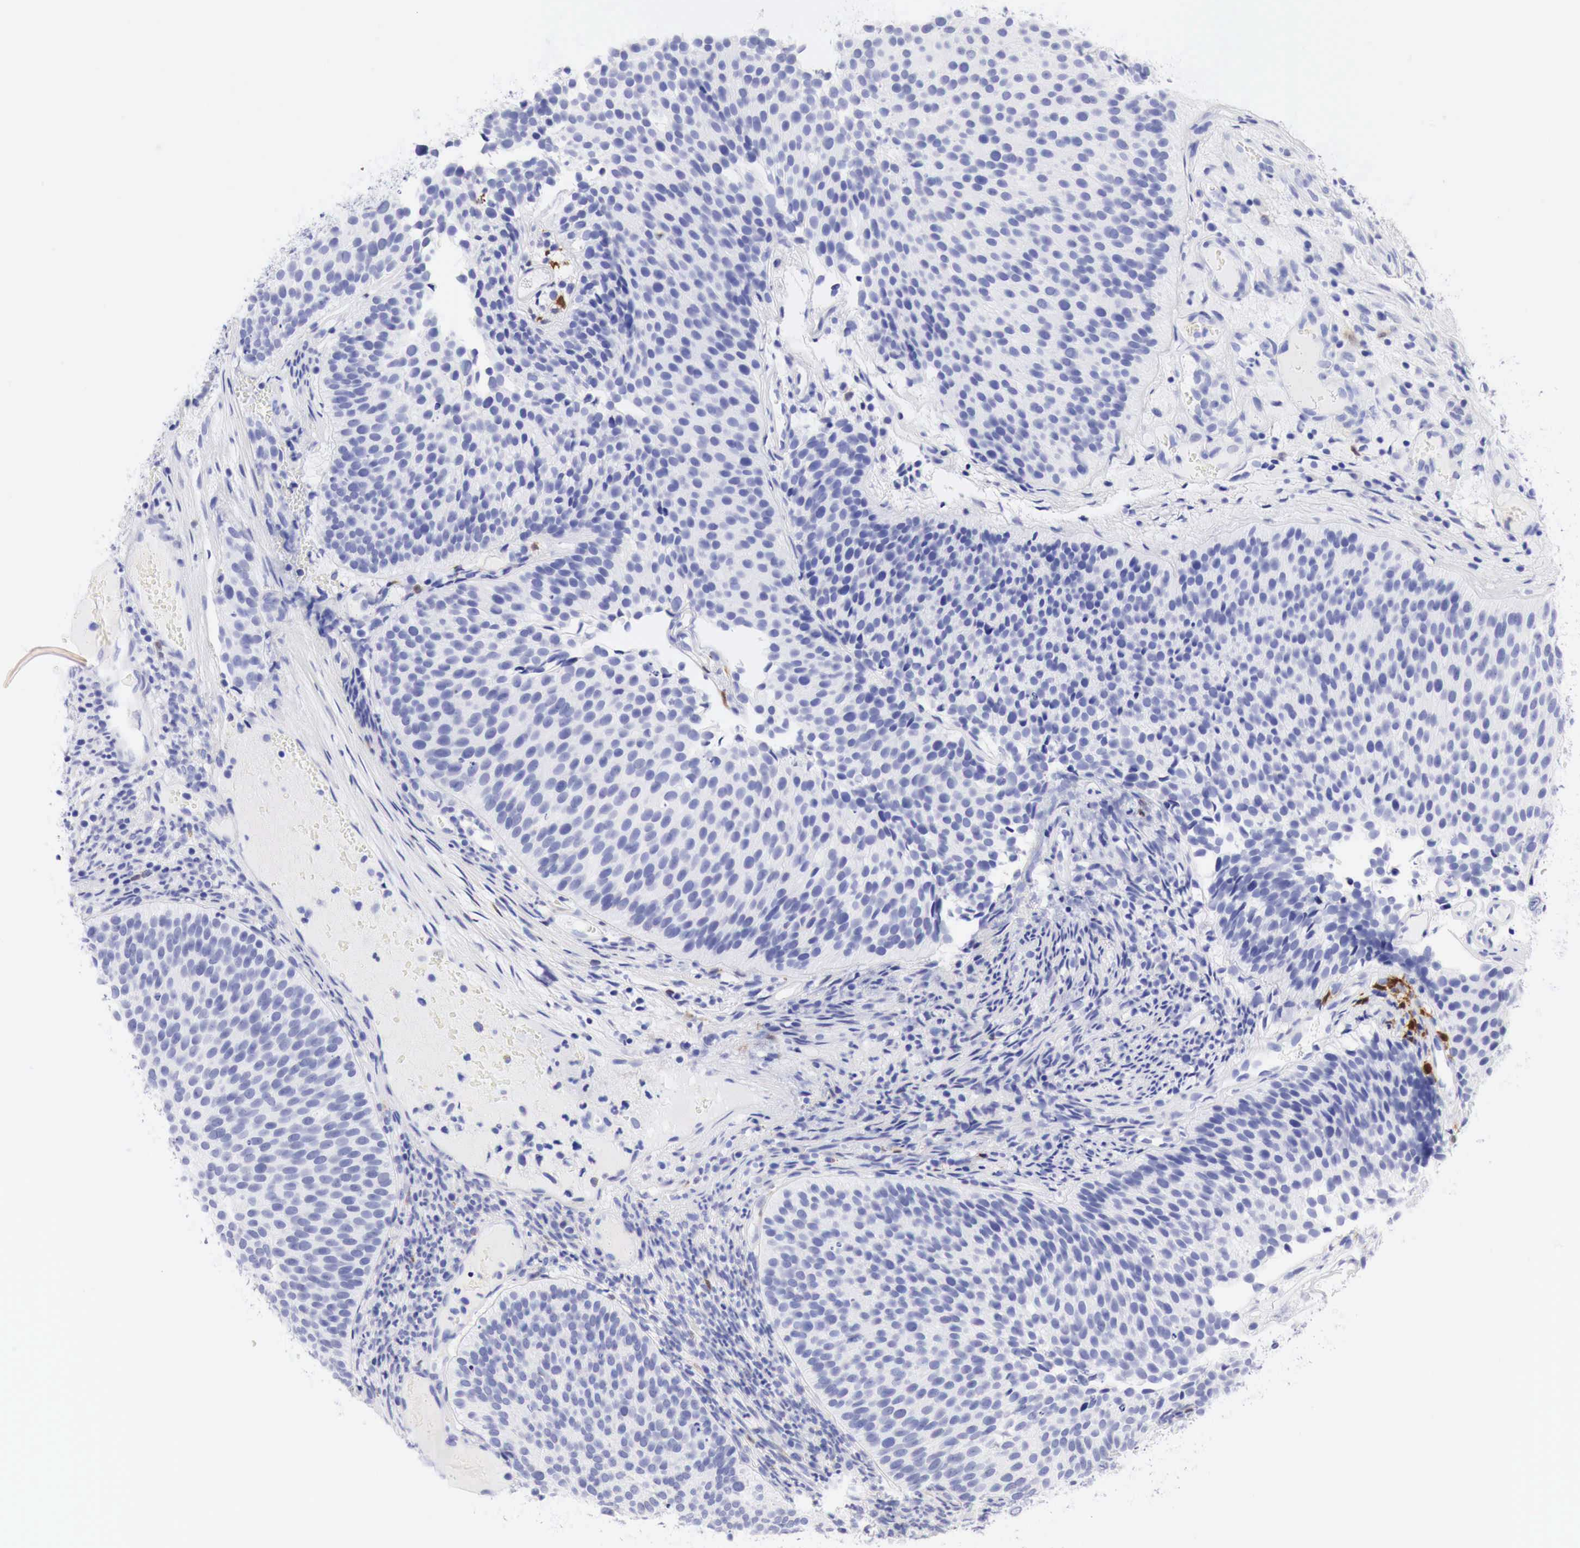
{"staining": {"intensity": "negative", "quantity": "none", "location": "none"}, "tissue": "urothelial cancer", "cell_type": "Tumor cells", "image_type": "cancer", "snomed": [{"axis": "morphology", "description": "Urothelial carcinoma, Low grade"}, {"axis": "topography", "description": "Urinary bladder"}], "caption": "This micrograph is of low-grade urothelial carcinoma stained with immunohistochemistry to label a protein in brown with the nuclei are counter-stained blue. There is no expression in tumor cells.", "gene": "CDKN2A", "patient": {"sex": "male", "age": 85}}